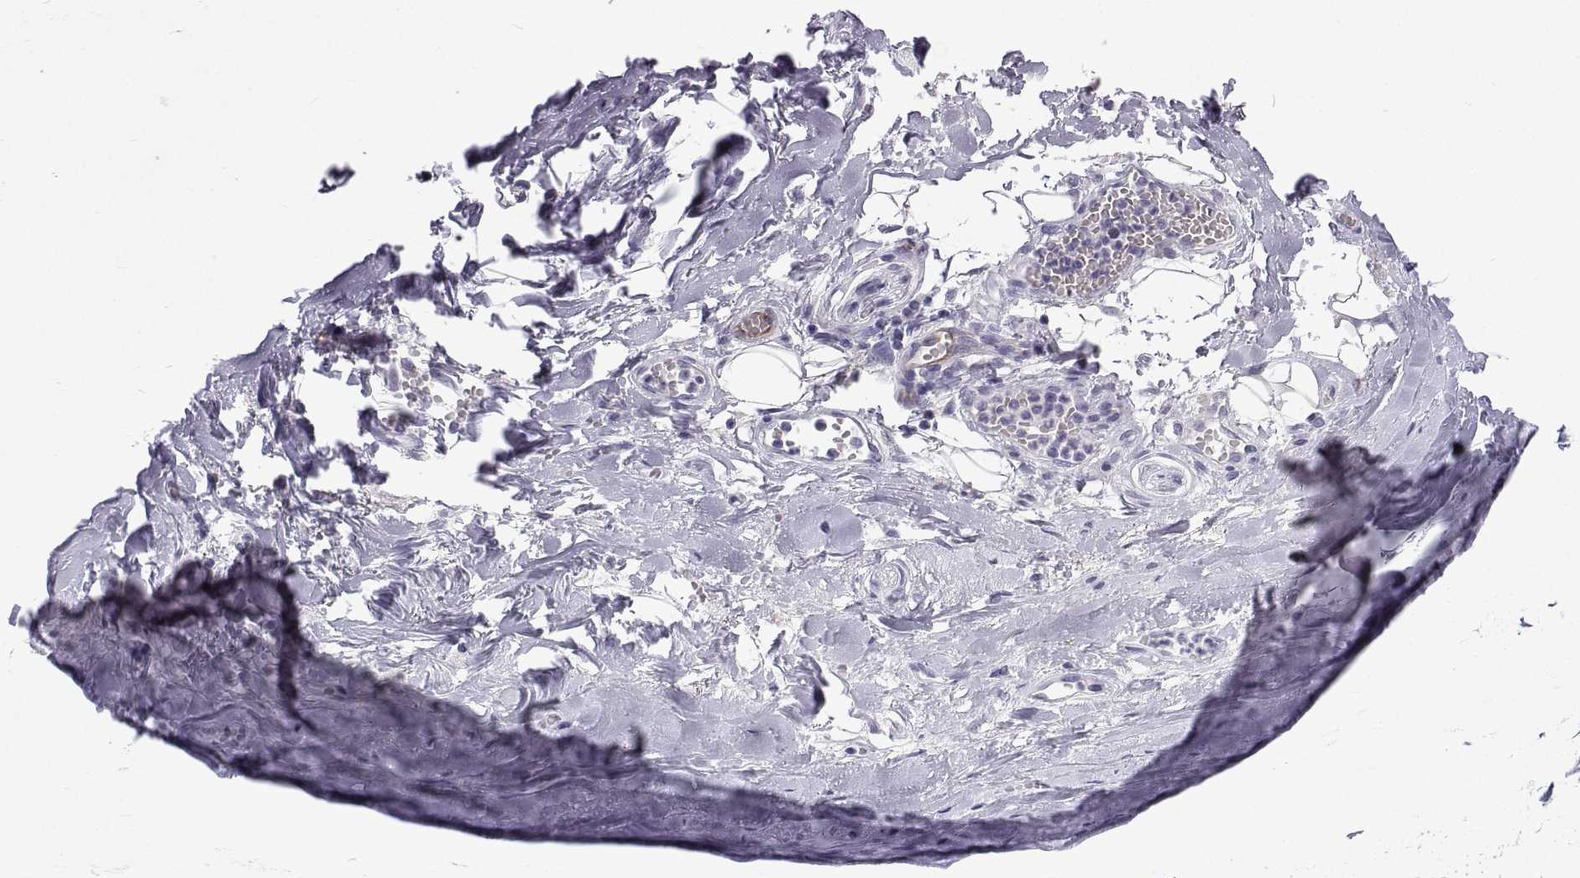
{"staining": {"intensity": "negative", "quantity": "none", "location": "none"}, "tissue": "adipose tissue", "cell_type": "Adipocytes", "image_type": "normal", "snomed": [{"axis": "morphology", "description": "Normal tissue, NOS"}, {"axis": "topography", "description": "Cartilage tissue"}, {"axis": "topography", "description": "Nasopharynx"}, {"axis": "topography", "description": "Thyroid gland"}], "caption": "High power microscopy micrograph of an immunohistochemistry image of benign adipose tissue, revealing no significant expression in adipocytes.", "gene": "GALM", "patient": {"sex": "male", "age": 63}}